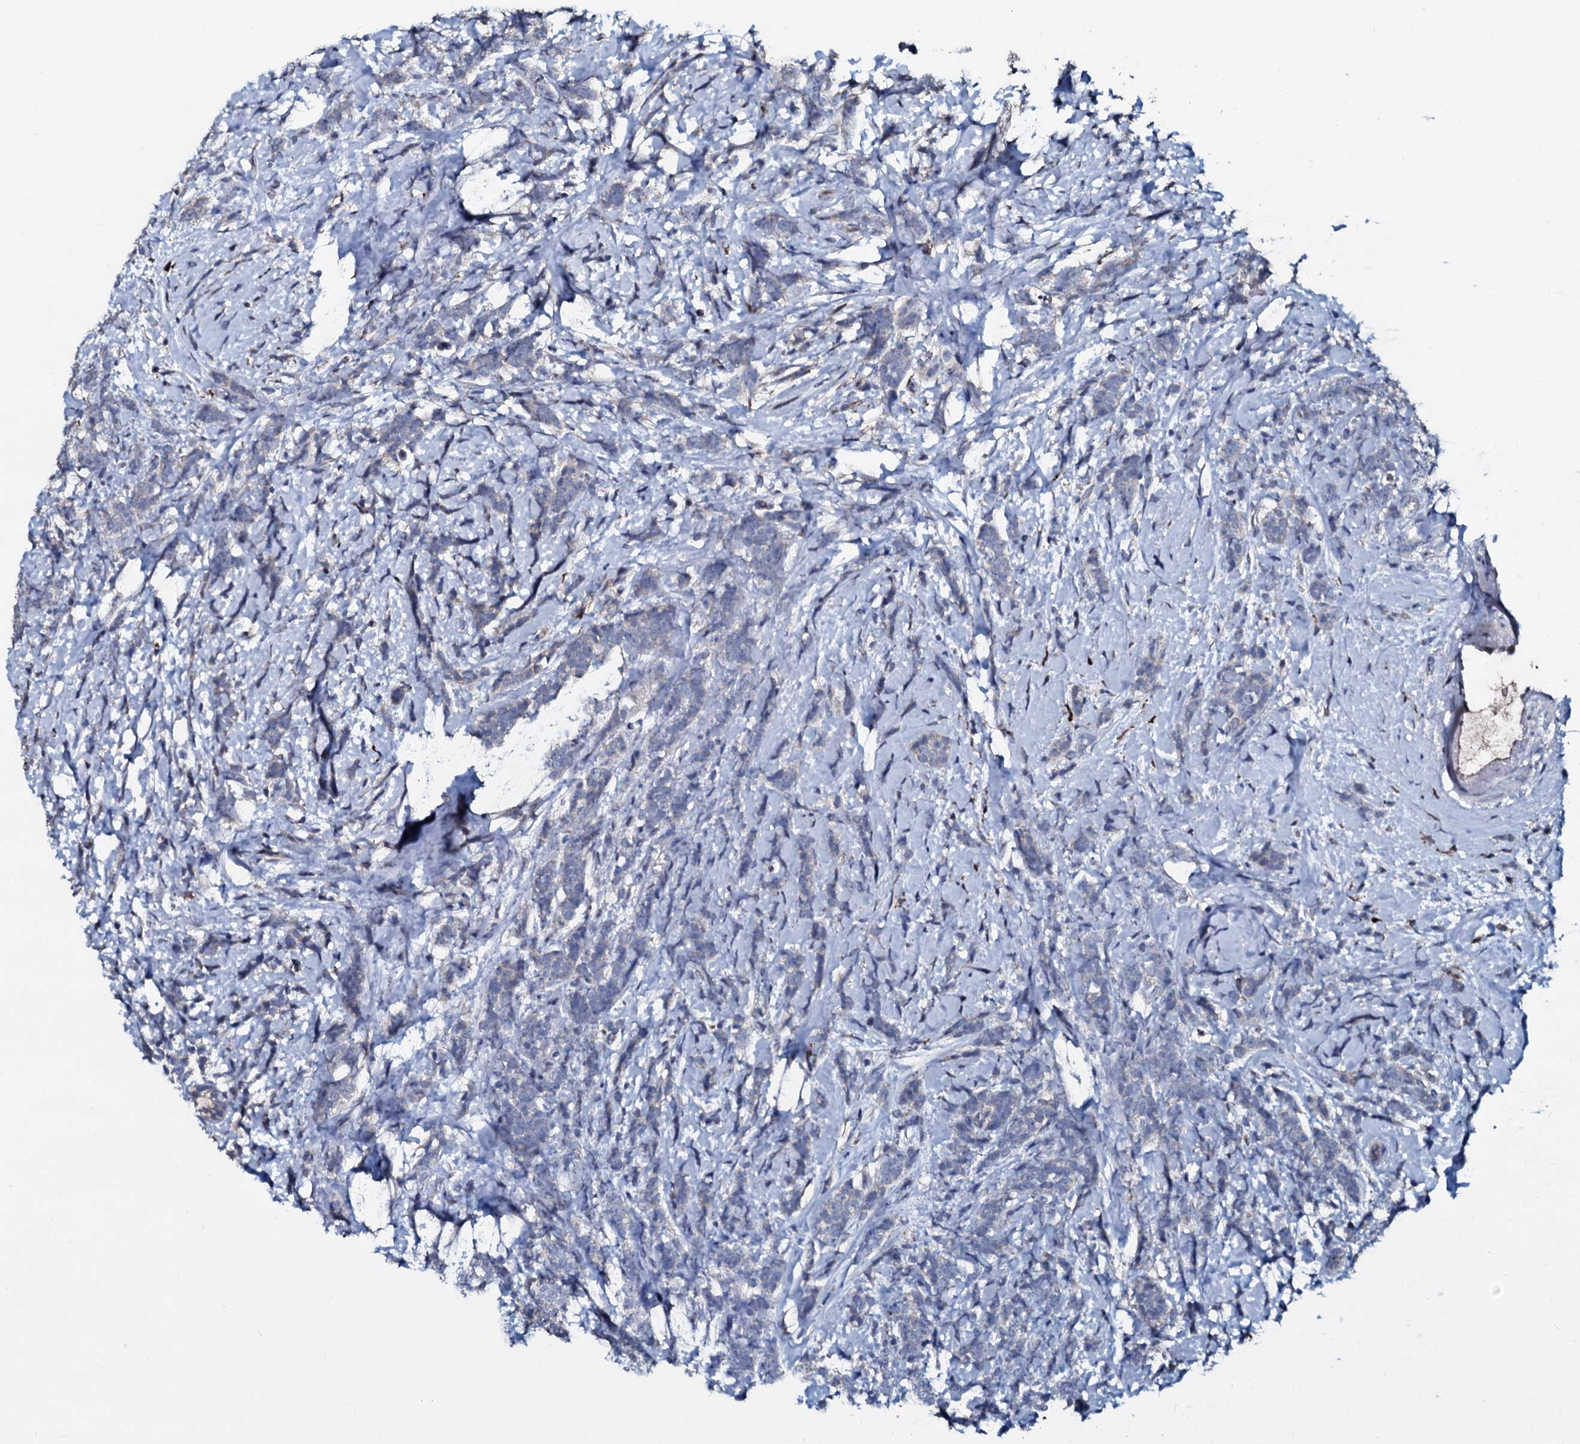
{"staining": {"intensity": "negative", "quantity": "none", "location": "none"}, "tissue": "breast cancer", "cell_type": "Tumor cells", "image_type": "cancer", "snomed": [{"axis": "morphology", "description": "Lobular carcinoma"}, {"axis": "topography", "description": "Breast"}], "caption": "Immunohistochemical staining of breast cancer exhibits no significant staining in tumor cells.", "gene": "IL12B", "patient": {"sex": "female", "age": 58}}